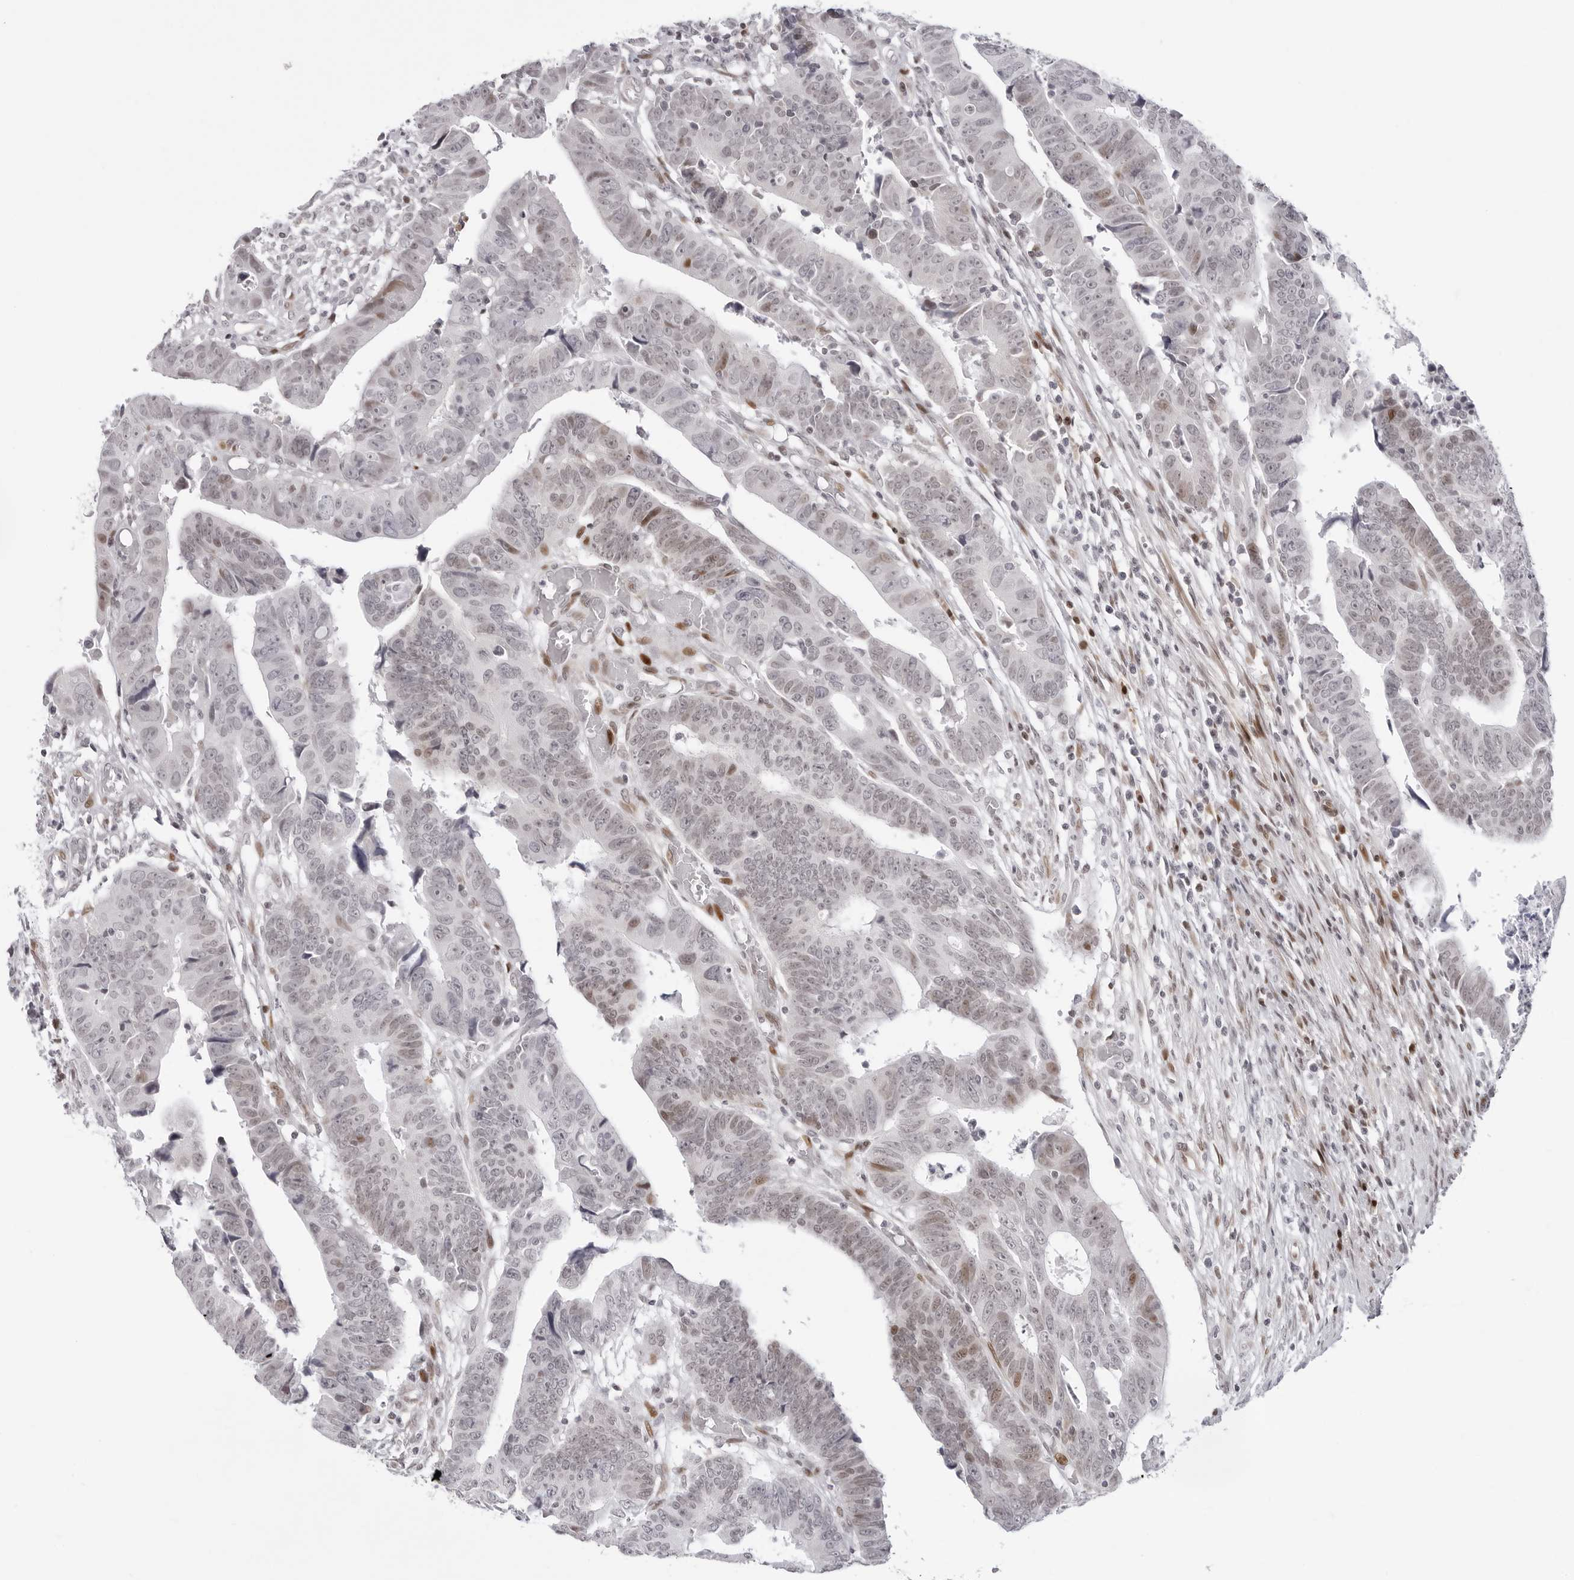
{"staining": {"intensity": "weak", "quantity": "<25%", "location": "nuclear"}, "tissue": "colorectal cancer", "cell_type": "Tumor cells", "image_type": "cancer", "snomed": [{"axis": "morphology", "description": "Adenocarcinoma, NOS"}, {"axis": "topography", "description": "Rectum"}], "caption": "There is no significant expression in tumor cells of colorectal adenocarcinoma.", "gene": "NTPCR", "patient": {"sex": "female", "age": 65}}